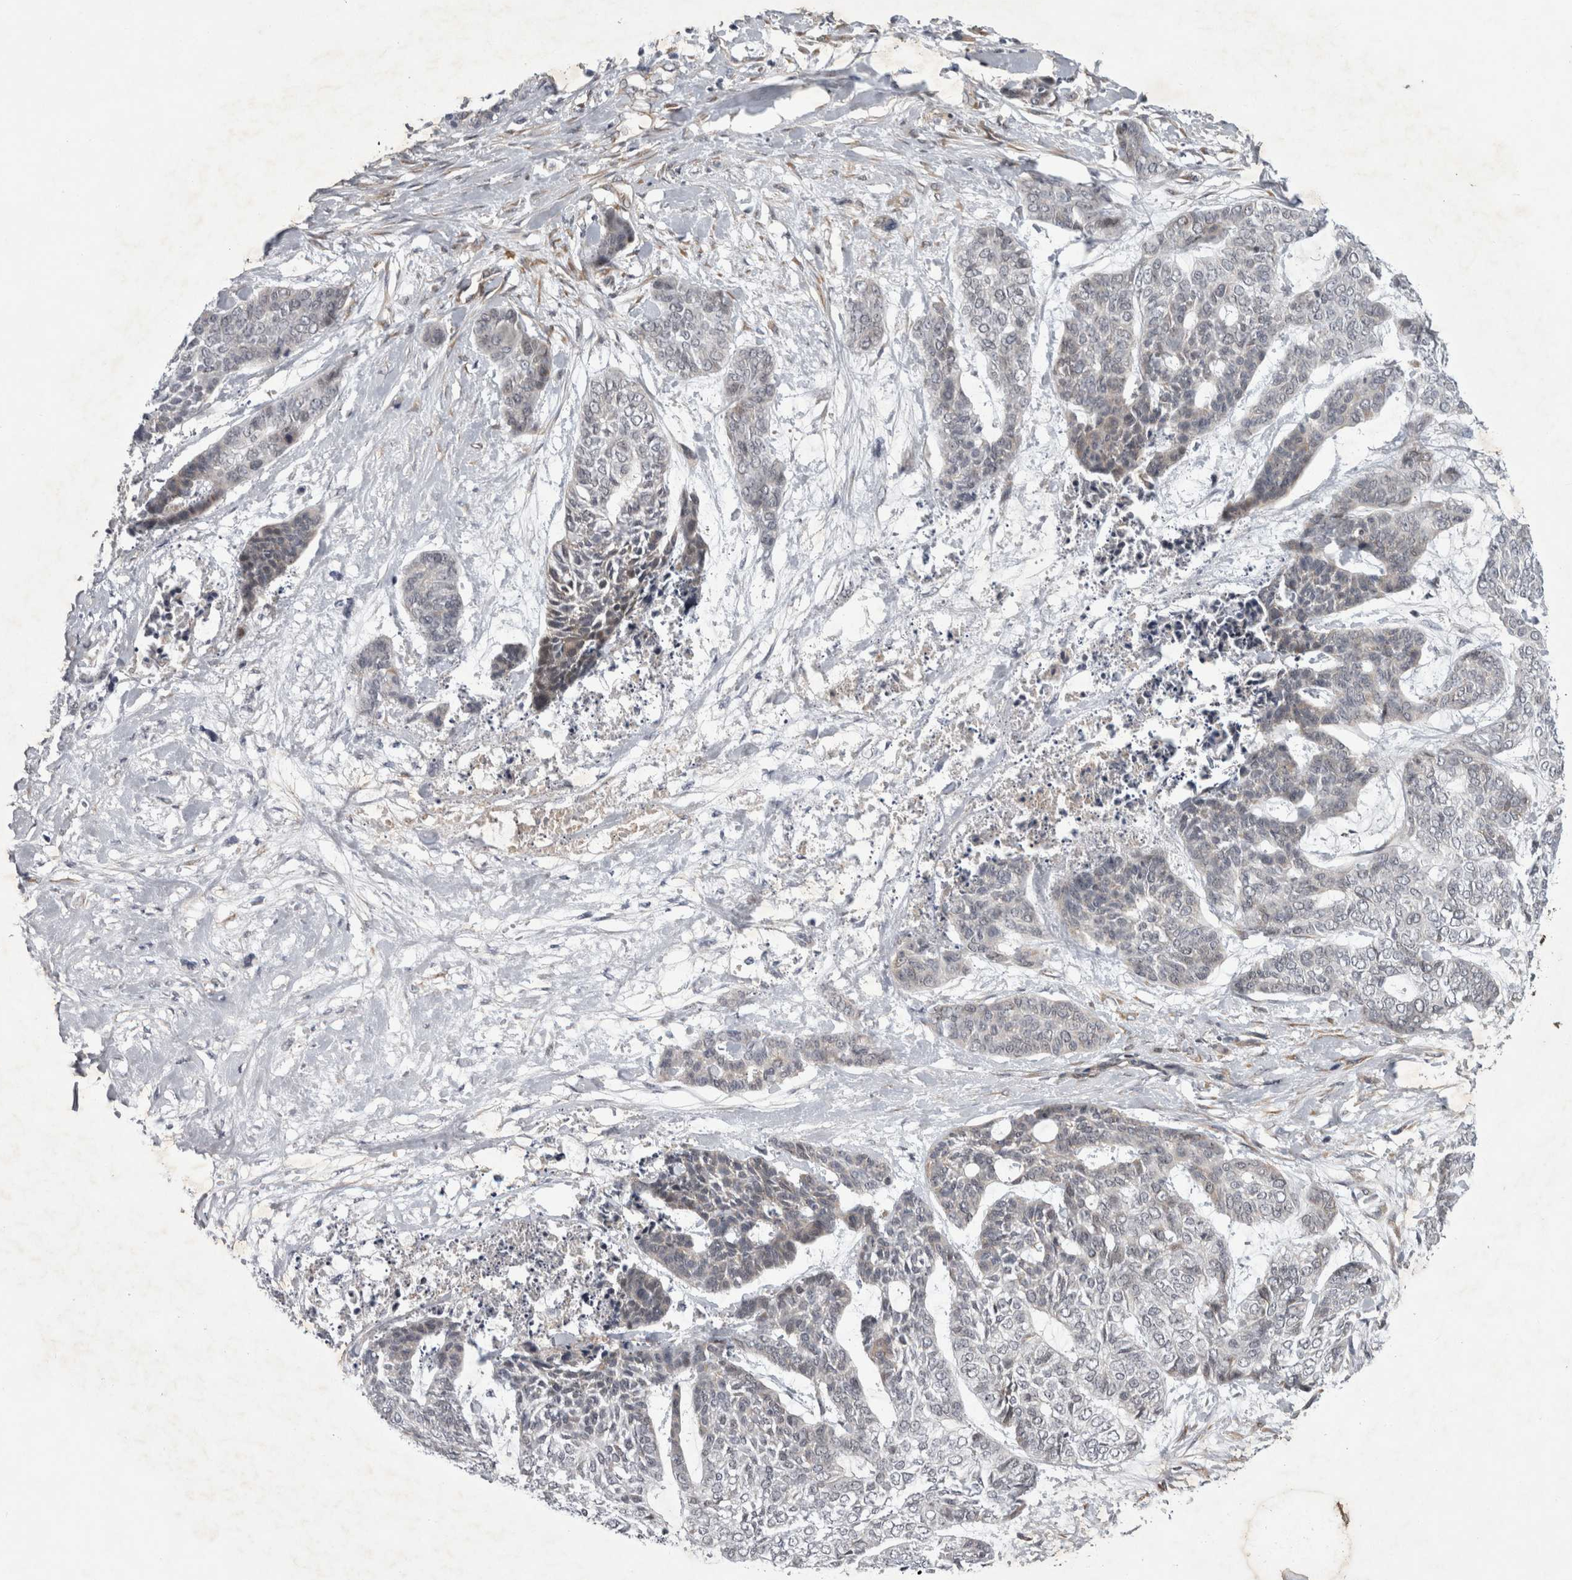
{"staining": {"intensity": "negative", "quantity": "none", "location": "none"}, "tissue": "skin cancer", "cell_type": "Tumor cells", "image_type": "cancer", "snomed": [{"axis": "morphology", "description": "Basal cell carcinoma"}, {"axis": "topography", "description": "Skin"}], "caption": "This is an immunohistochemistry photomicrograph of basal cell carcinoma (skin). There is no staining in tumor cells.", "gene": "PARP11", "patient": {"sex": "female", "age": 64}}